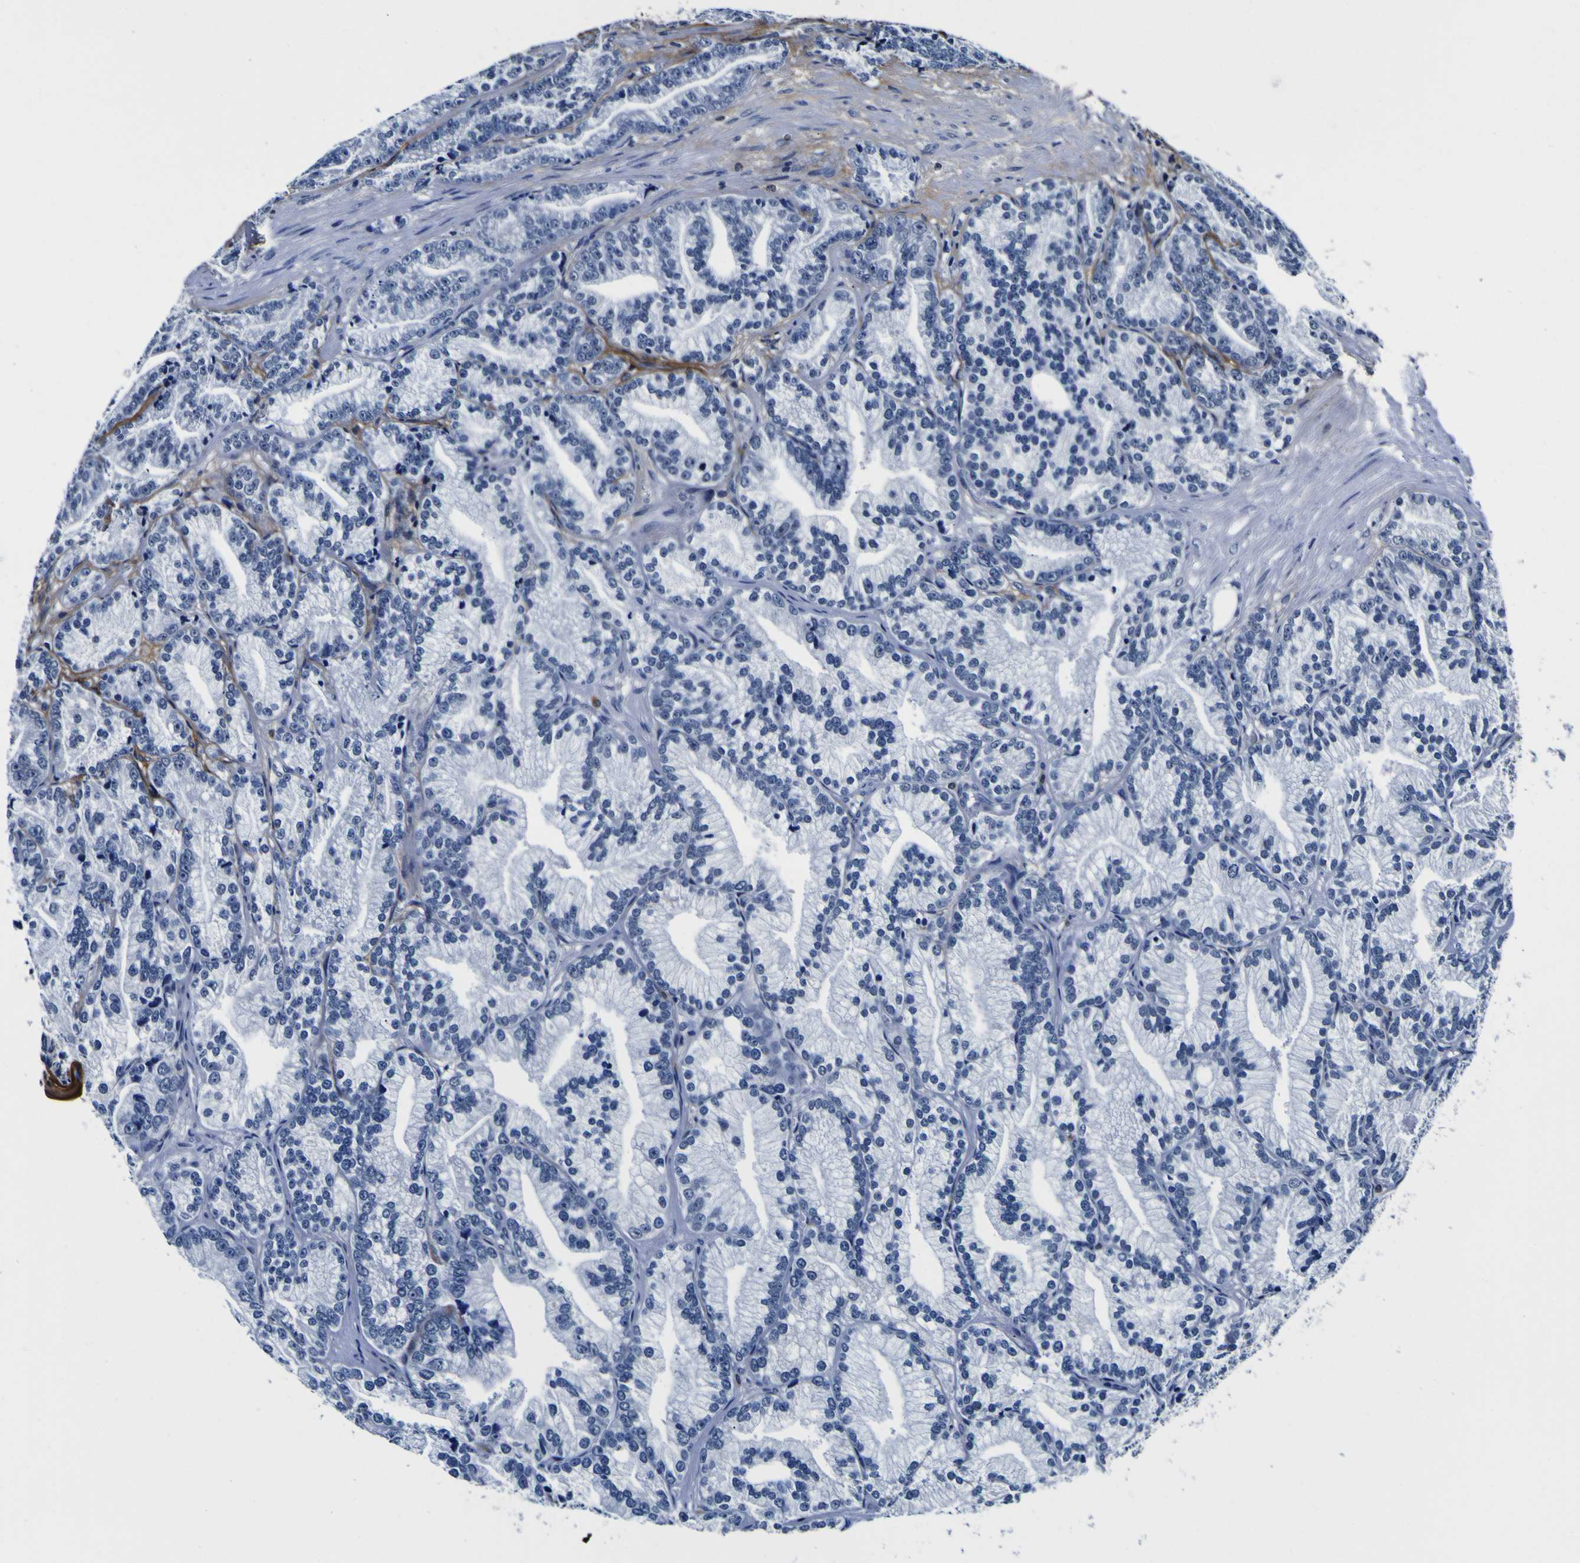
{"staining": {"intensity": "negative", "quantity": "none", "location": "none"}, "tissue": "prostate cancer", "cell_type": "Tumor cells", "image_type": "cancer", "snomed": [{"axis": "morphology", "description": "Adenocarcinoma, Low grade"}, {"axis": "topography", "description": "Prostate"}], "caption": "Immunohistochemical staining of prostate low-grade adenocarcinoma displays no significant staining in tumor cells.", "gene": "POSTN", "patient": {"sex": "male", "age": 89}}